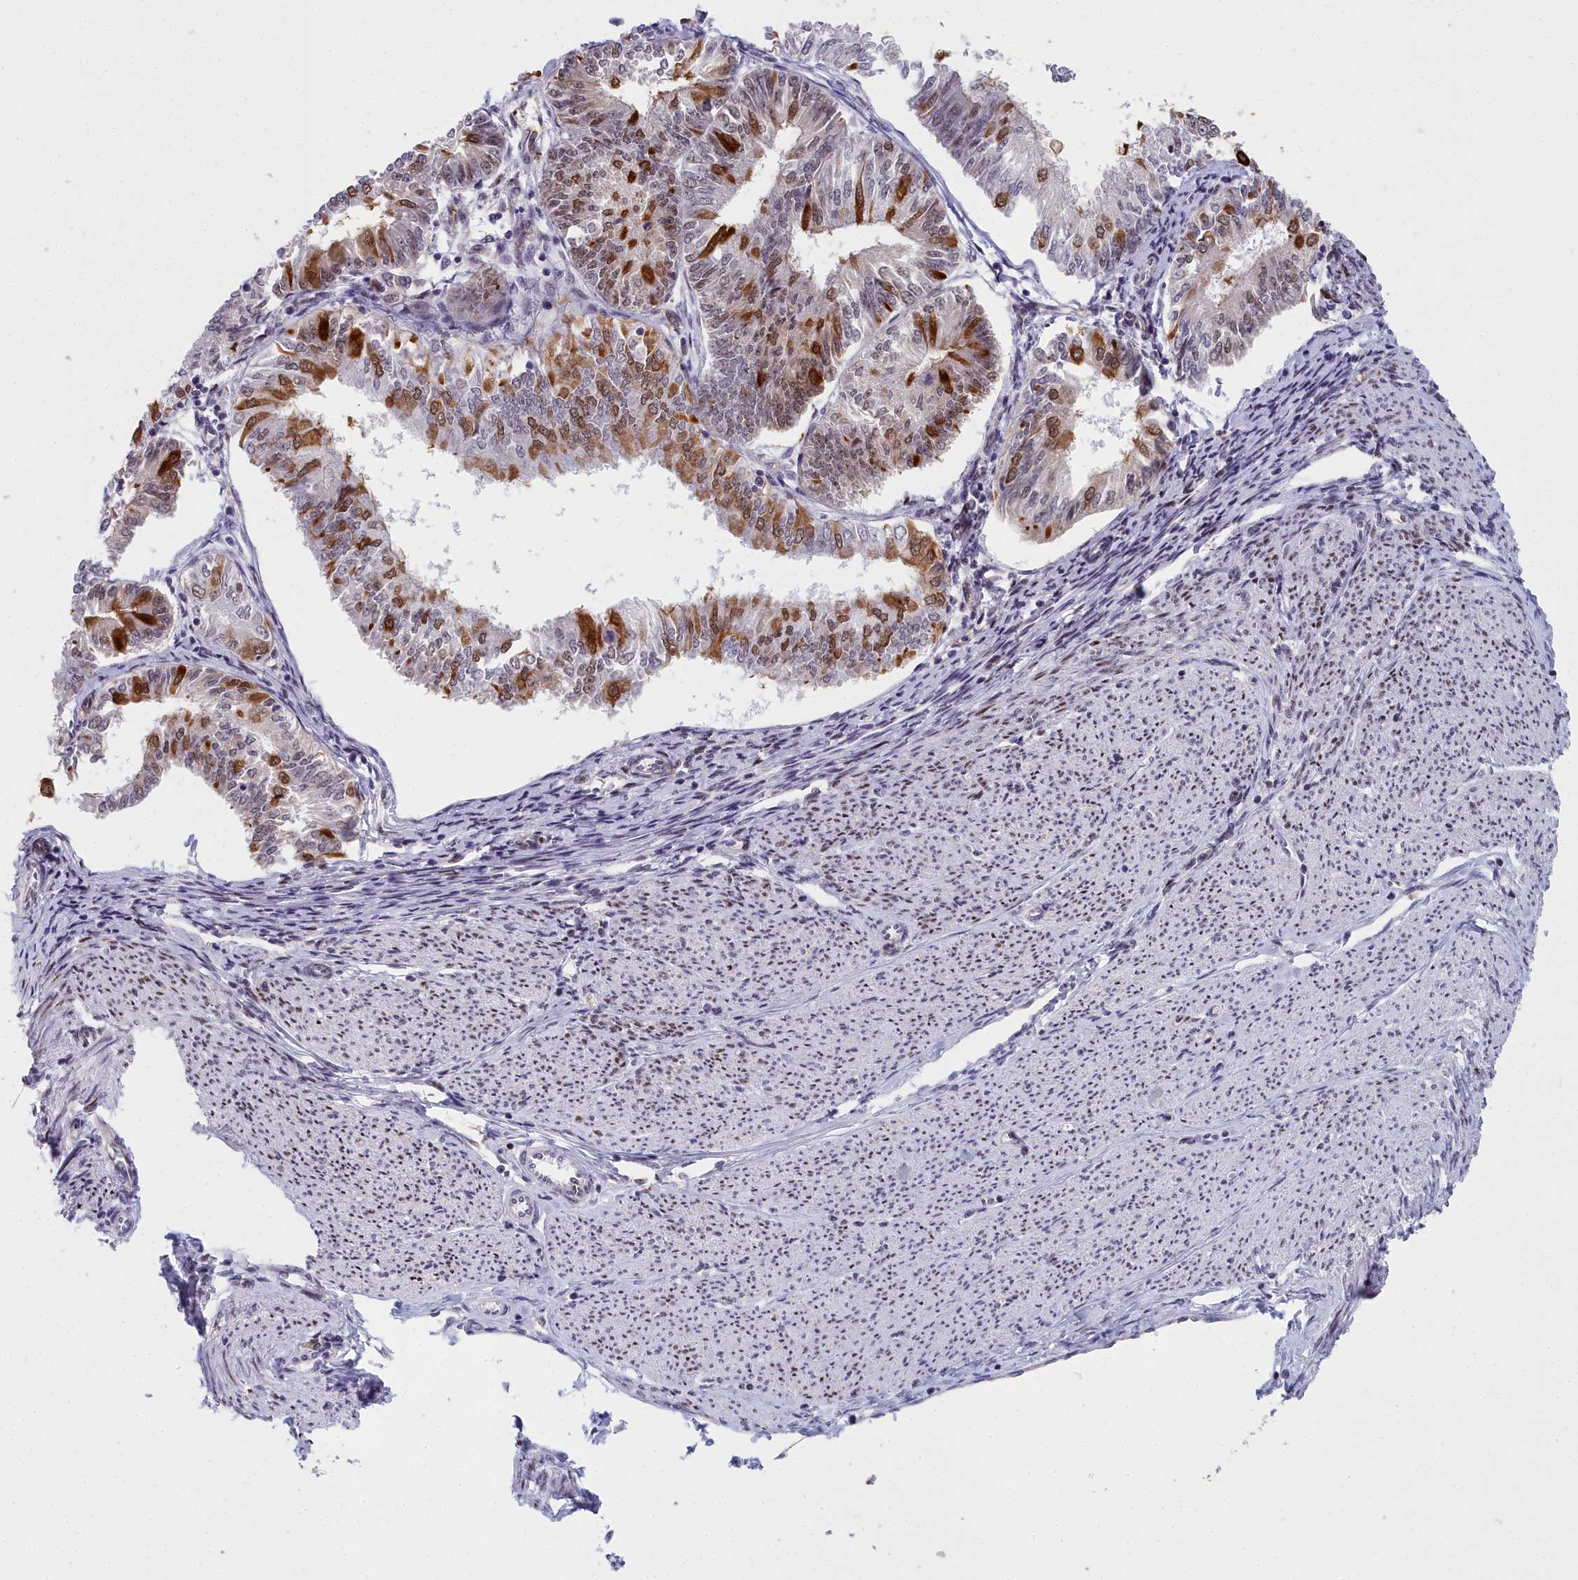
{"staining": {"intensity": "strong", "quantity": "<25%", "location": "cytoplasmic/membranous,nuclear"}, "tissue": "endometrial cancer", "cell_type": "Tumor cells", "image_type": "cancer", "snomed": [{"axis": "morphology", "description": "Adenocarcinoma, NOS"}, {"axis": "topography", "description": "Endometrium"}], "caption": "Immunohistochemical staining of adenocarcinoma (endometrial) shows medium levels of strong cytoplasmic/membranous and nuclear expression in about <25% of tumor cells.", "gene": "CCDC97", "patient": {"sex": "female", "age": 58}}